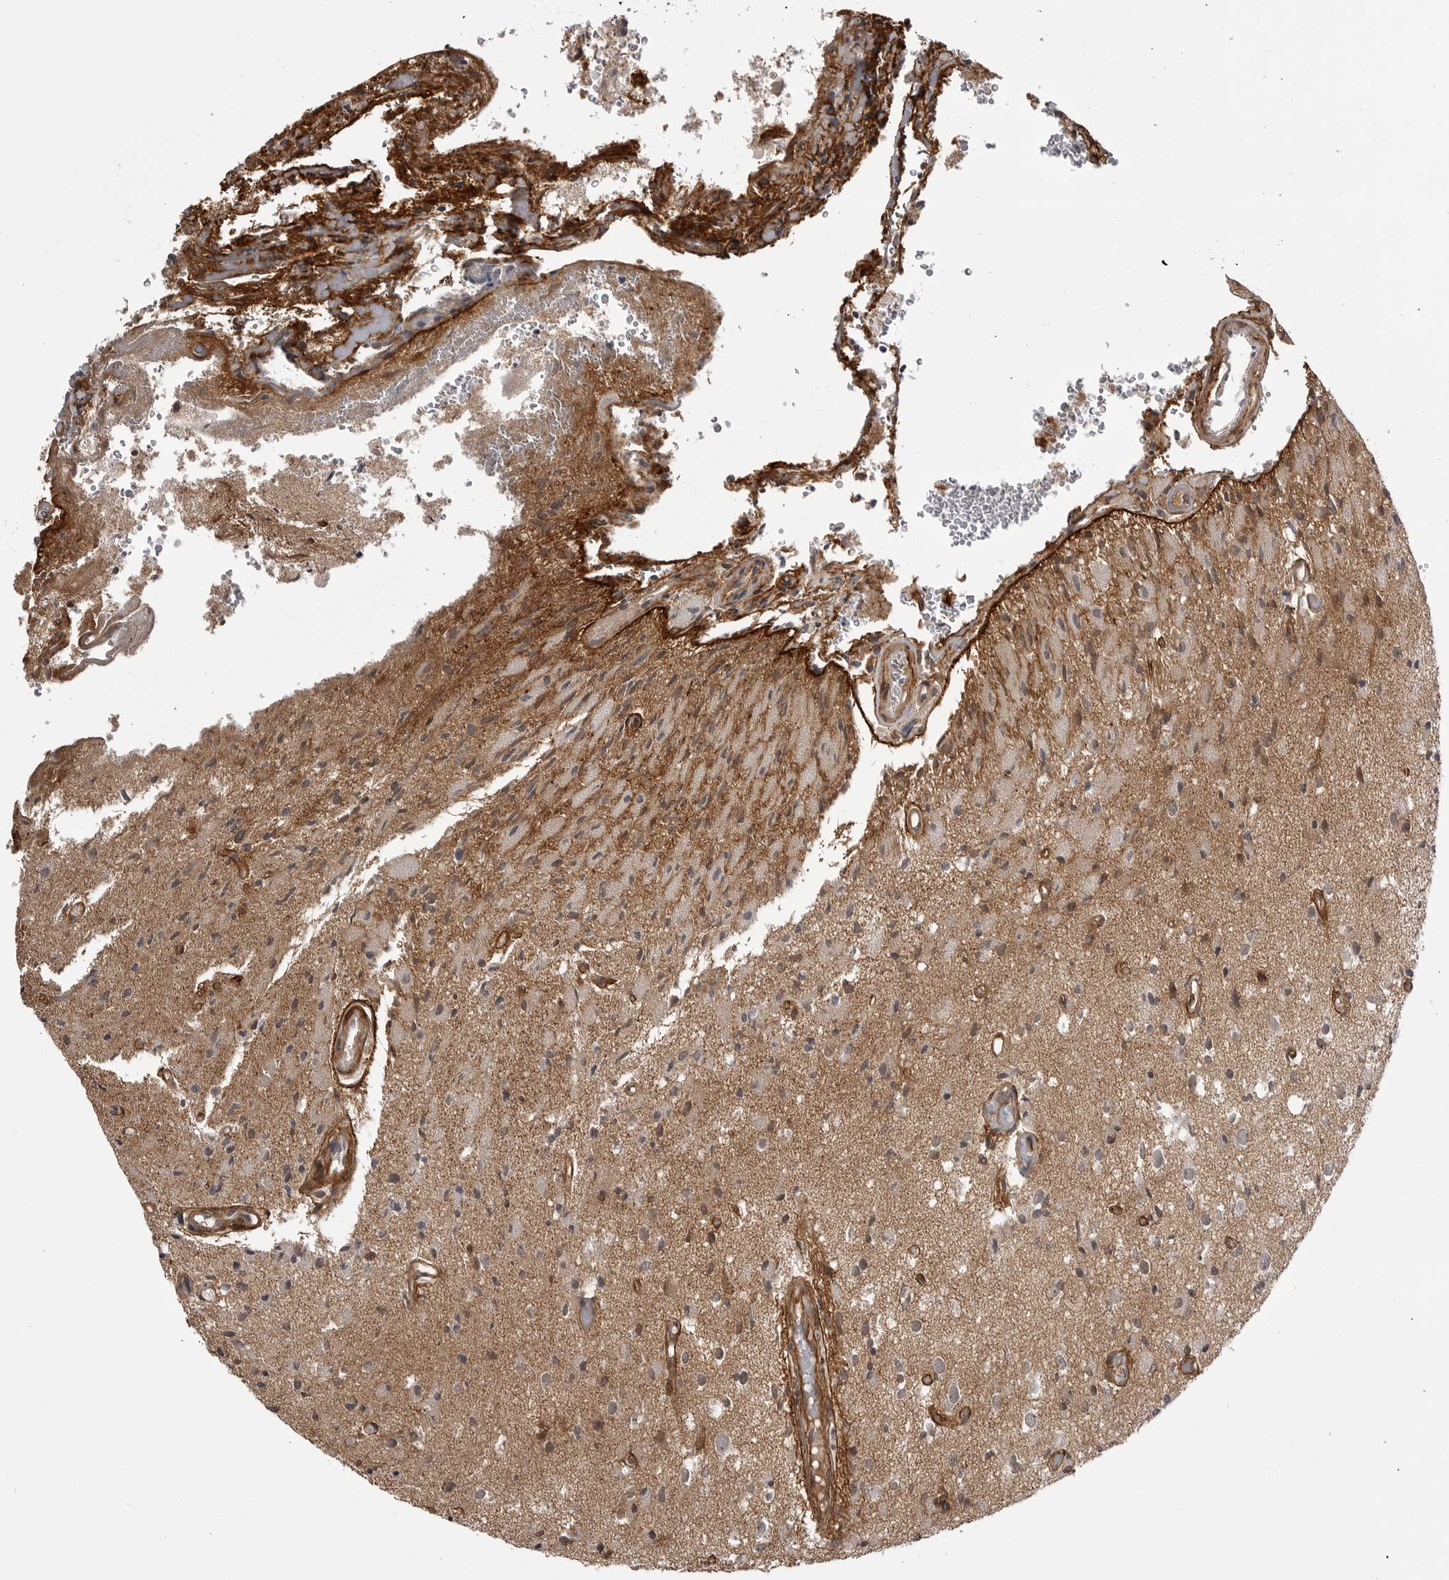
{"staining": {"intensity": "weak", "quantity": "<25%", "location": "cytoplasmic/membranous,nuclear"}, "tissue": "glioma", "cell_type": "Tumor cells", "image_type": "cancer", "snomed": [{"axis": "morphology", "description": "Normal tissue, NOS"}, {"axis": "morphology", "description": "Glioma, malignant, High grade"}, {"axis": "topography", "description": "Cerebral cortex"}], "caption": "Malignant high-grade glioma was stained to show a protein in brown. There is no significant staining in tumor cells.", "gene": "SORBS1", "patient": {"sex": "male", "age": 77}}